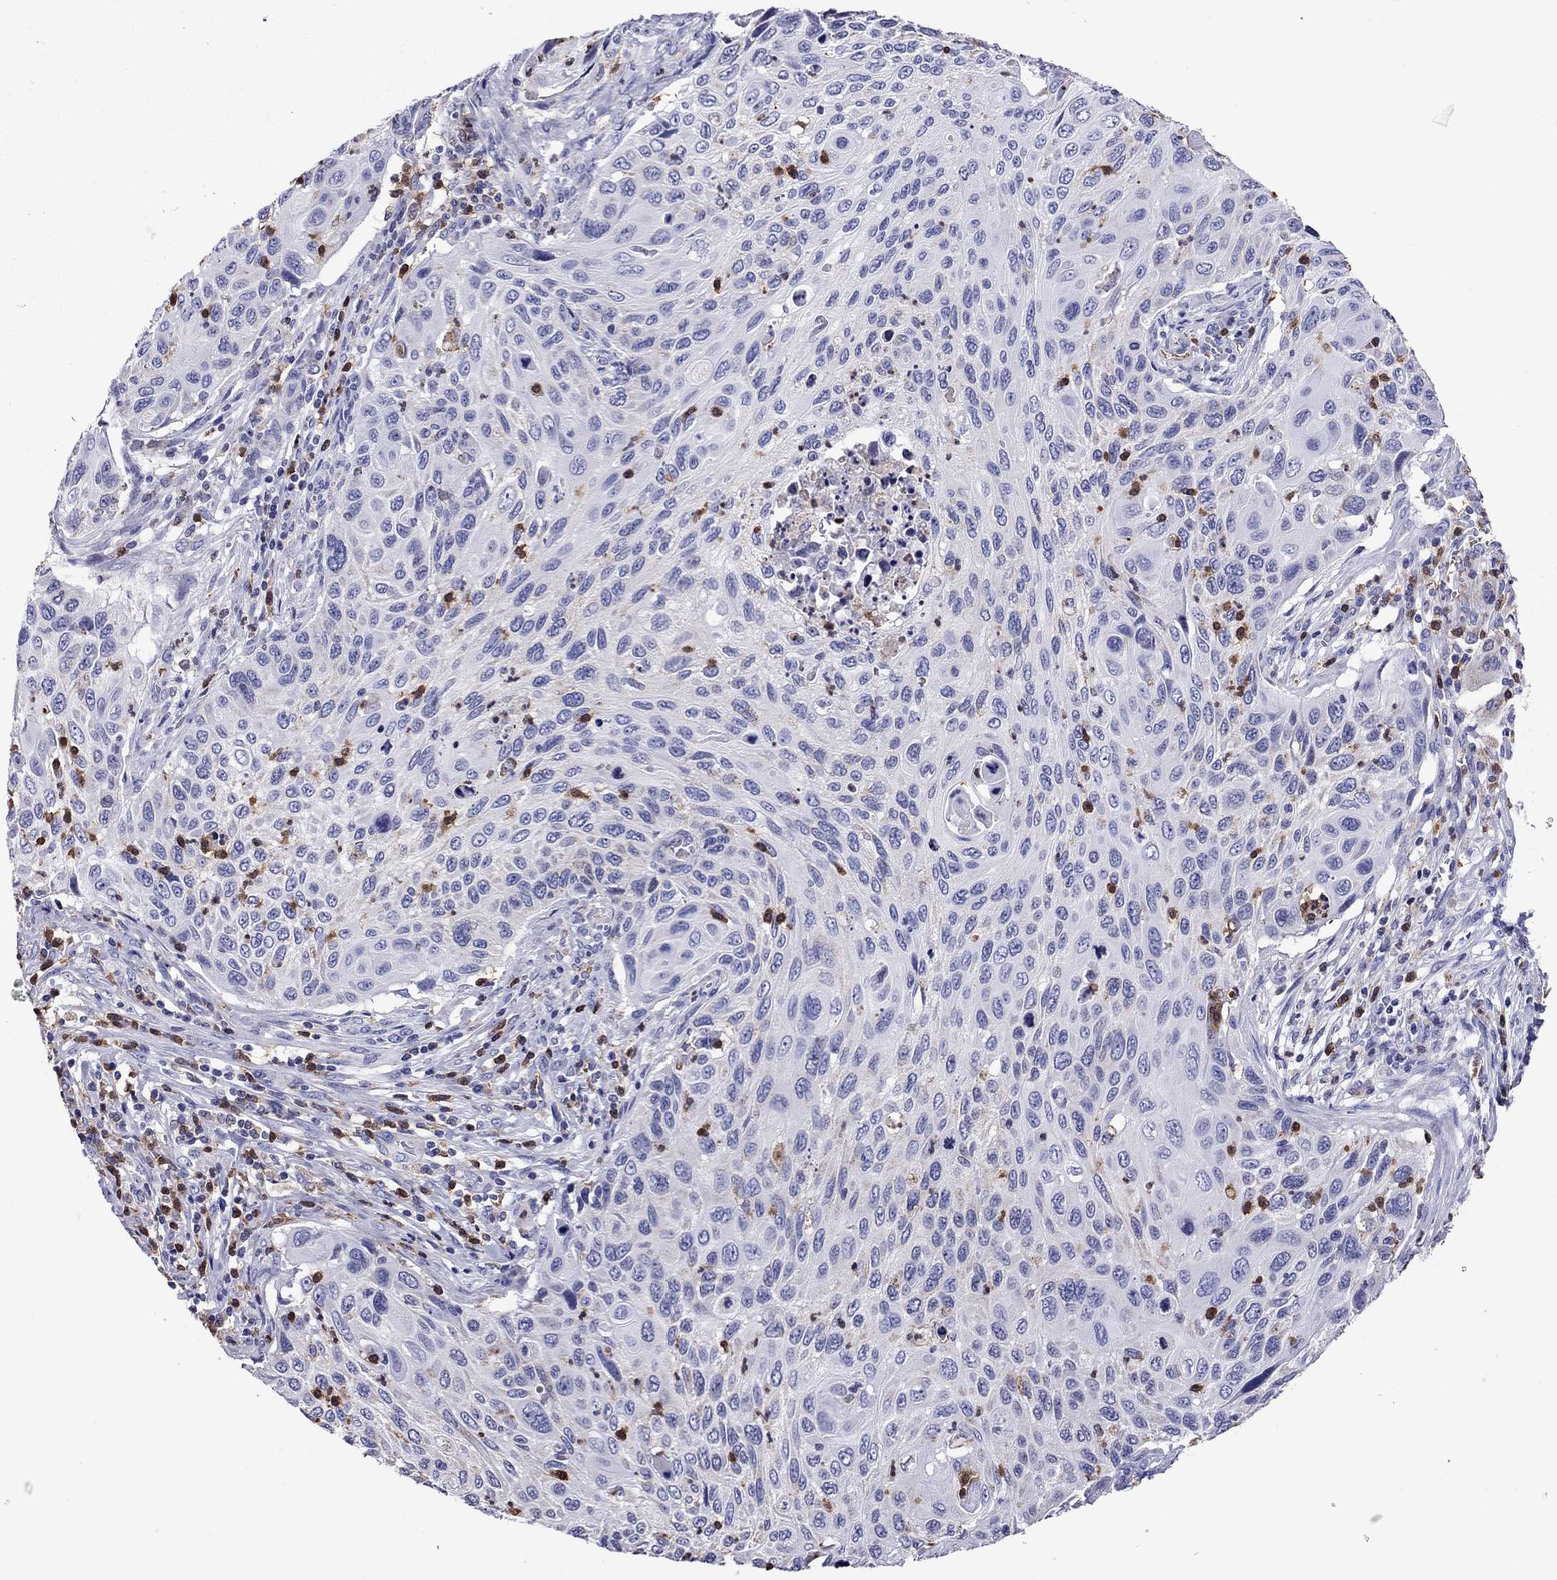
{"staining": {"intensity": "negative", "quantity": "none", "location": "none"}, "tissue": "cervical cancer", "cell_type": "Tumor cells", "image_type": "cancer", "snomed": [{"axis": "morphology", "description": "Squamous cell carcinoma, NOS"}, {"axis": "topography", "description": "Cervix"}], "caption": "The immunohistochemistry (IHC) micrograph has no significant positivity in tumor cells of cervical cancer tissue.", "gene": "SCG2", "patient": {"sex": "female", "age": 70}}